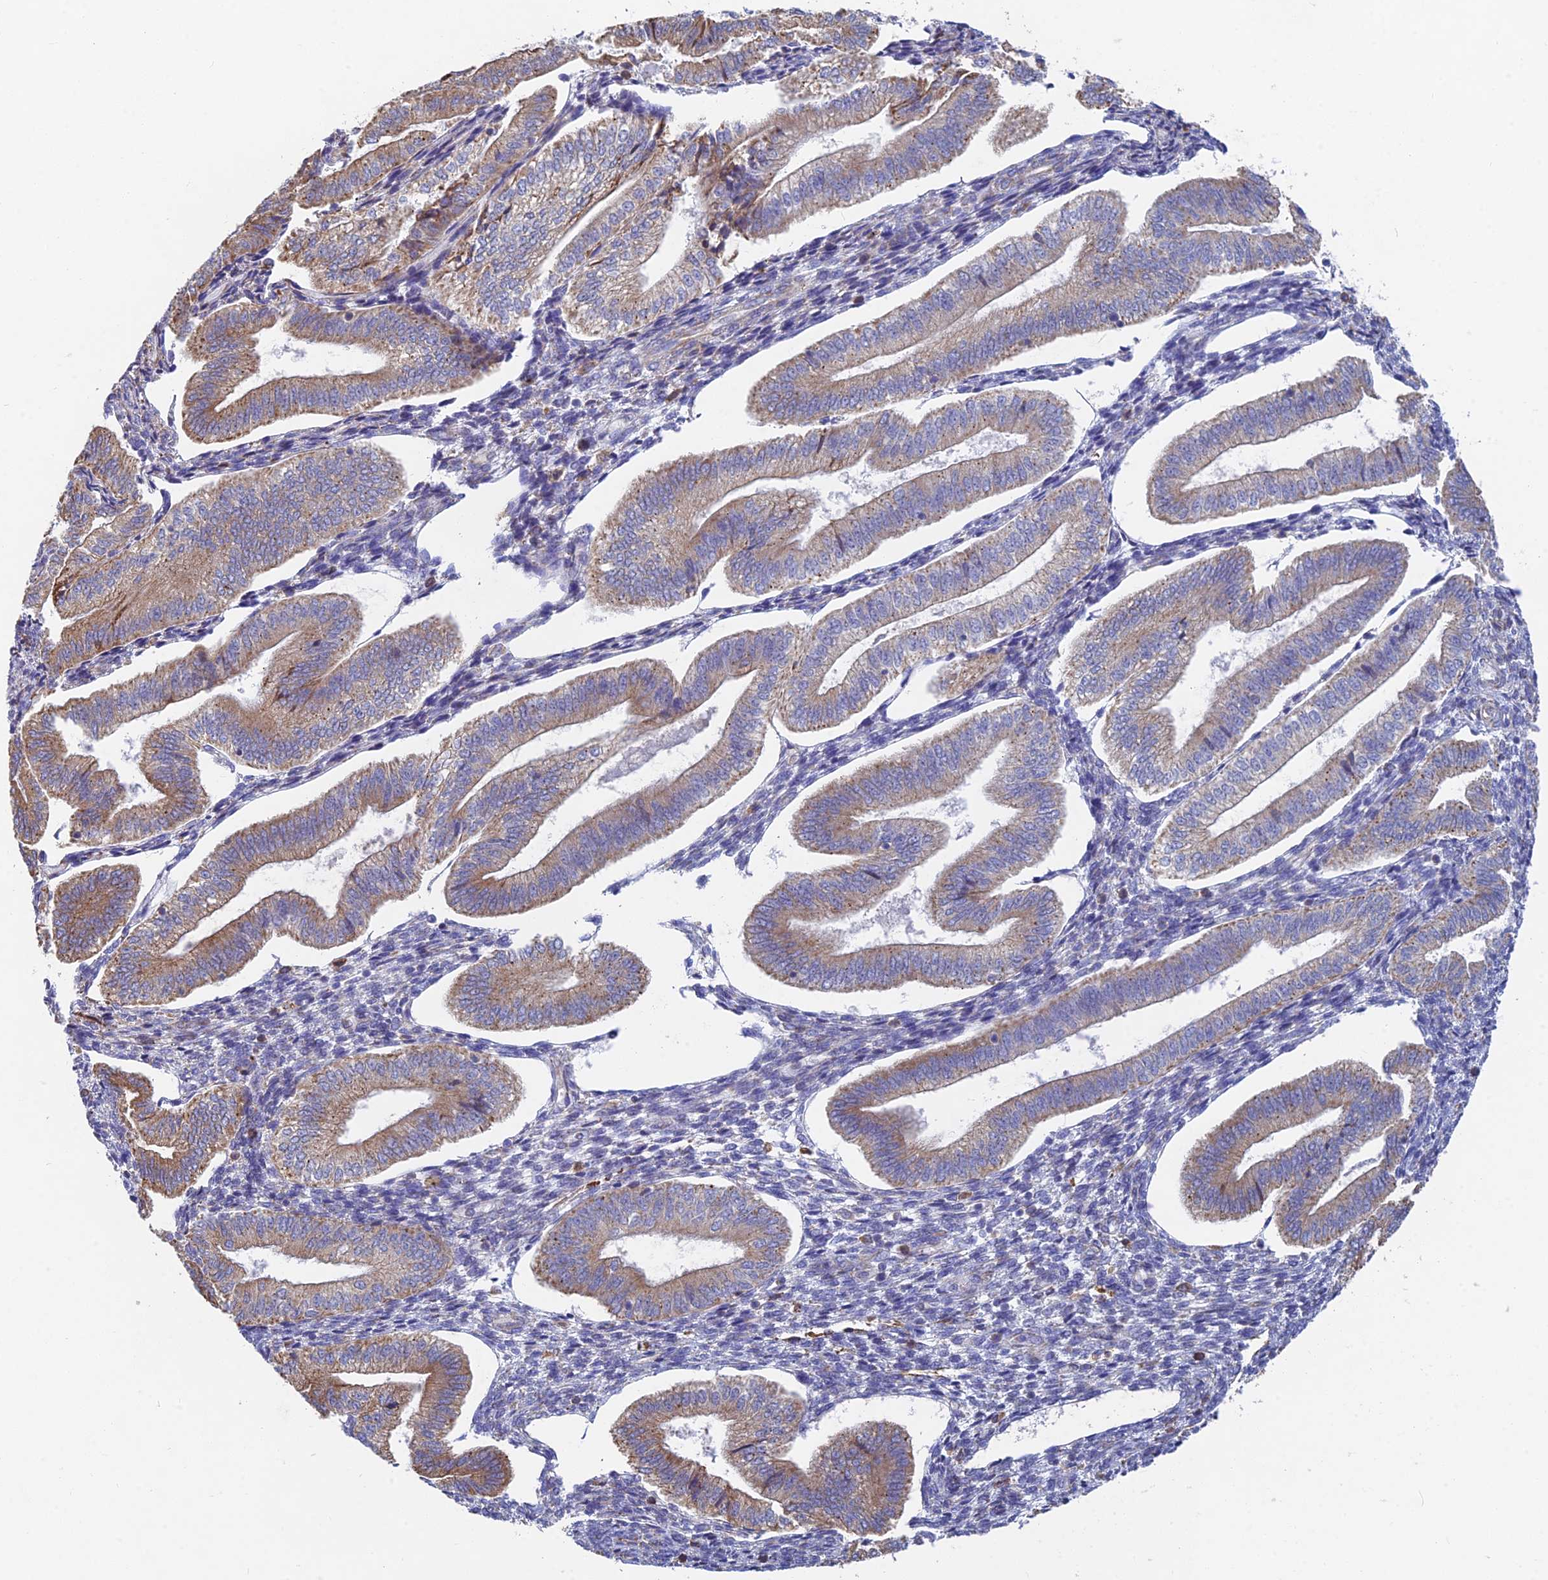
{"staining": {"intensity": "weak", "quantity": "<25%", "location": "cytoplasmic/membranous"}, "tissue": "endometrium", "cell_type": "Cells in endometrial stroma", "image_type": "normal", "snomed": [{"axis": "morphology", "description": "Normal tissue, NOS"}, {"axis": "topography", "description": "Endometrium"}], "caption": "Cells in endometrial stroma are negative for protein expression in unremarkable human endometrium. The staining is performed using DAB (3,3'-diaminobenzidine) brown chromogen with nuclei counter-stained in using hematoxylin.", "gene": "WDR35", "patient": {"sex": "female", "age": 34}}